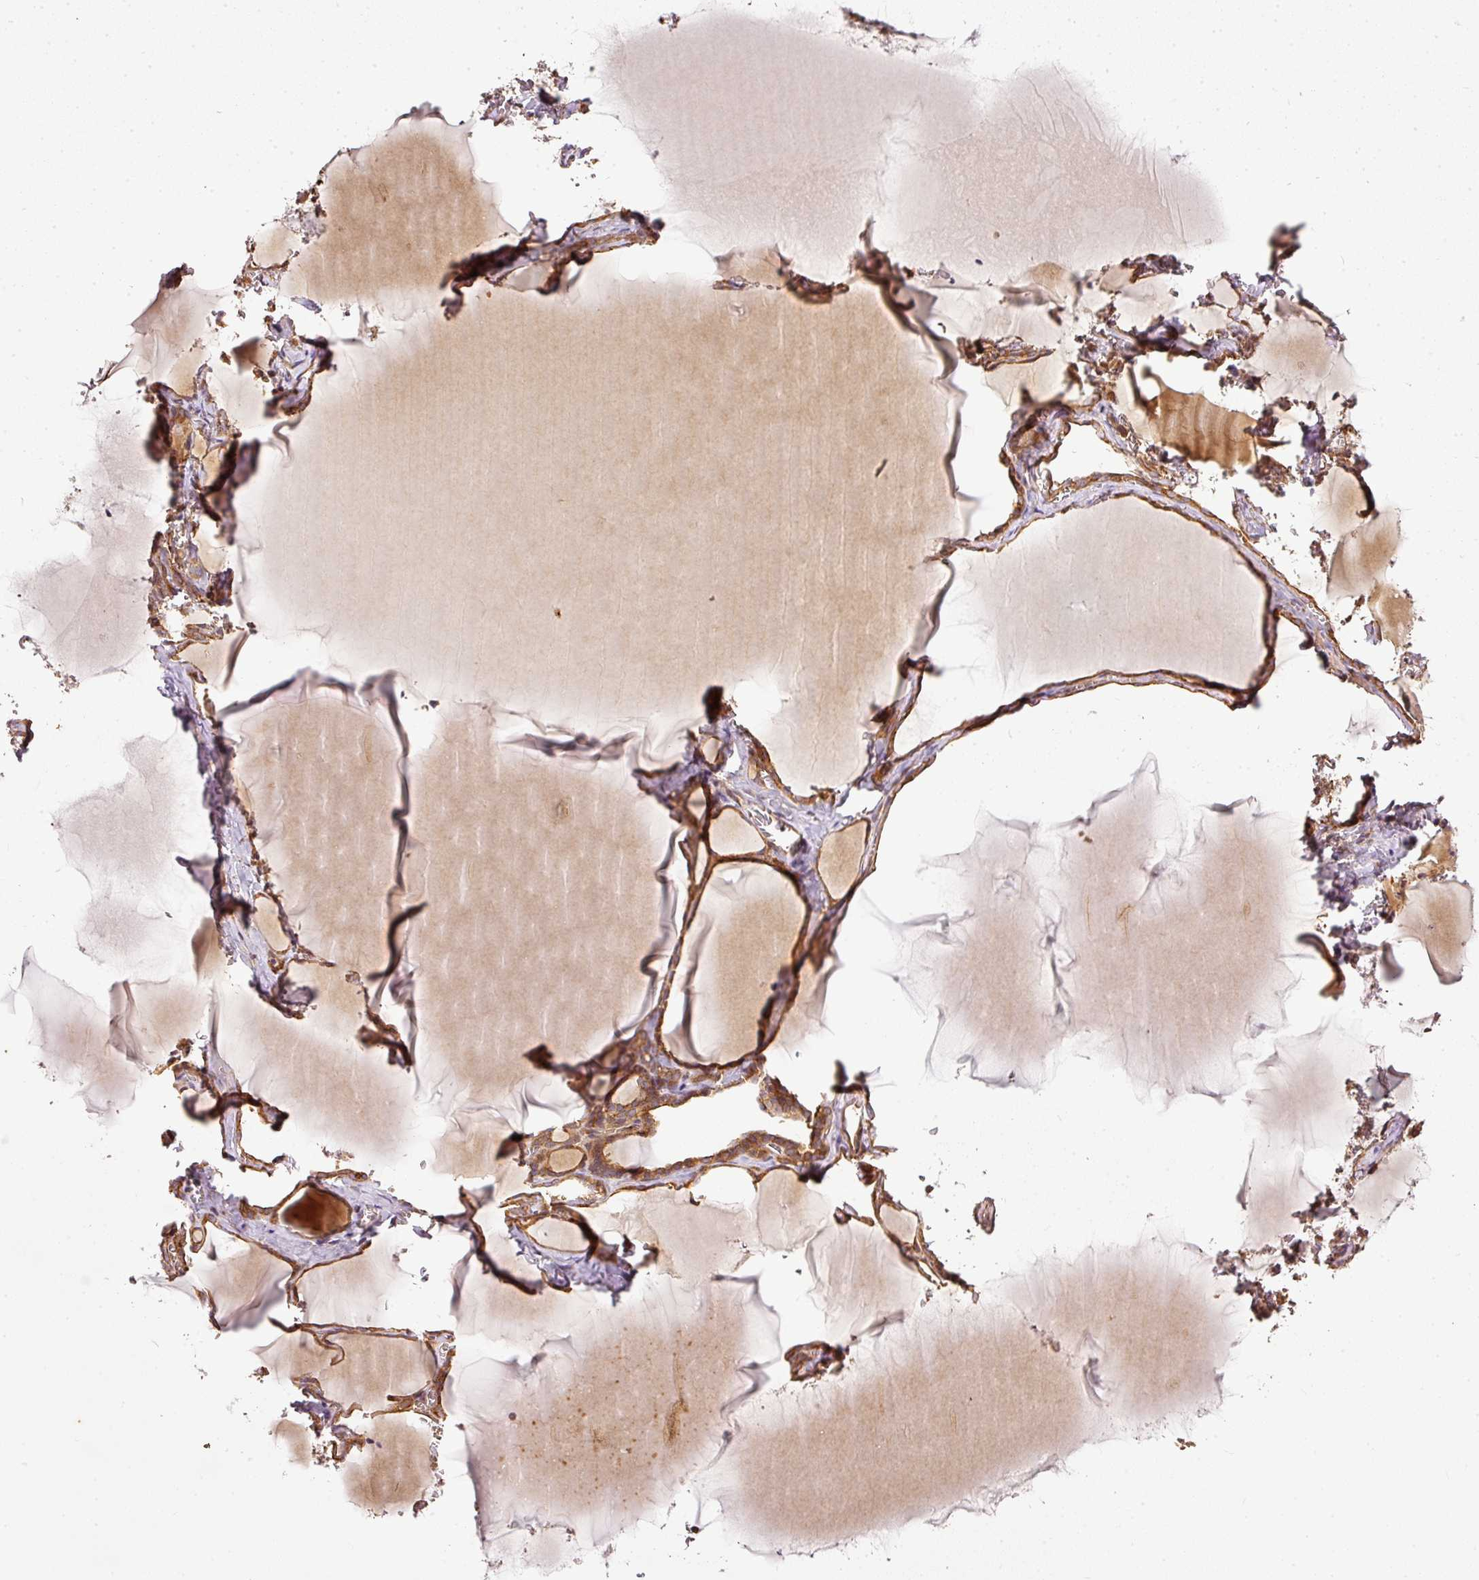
{"staining": {"intensity": "strong", "quantity": ">75%", "location": "cytoplasmic/membranous"}, "tissue": "thyroid gland", "cell_type": "Glandular cells", "image_type": "normal", "snomed": [{"axis": "morphology", "description": "Normal tissue, NOS"}, {"axis": "topography", "description": "Thyroid gland"}], "caption": "A histopathology image of human thyroid gland stained for a protein shows strong cytoplasmic/membranous brown staining in glandular cells. (DAB (3,3'-diaminobenzidine) = brown stain, brightfield microscopy at high magnification).", "gene": "MIF4GD", "patient": {"sex": "female", "age": 49}}